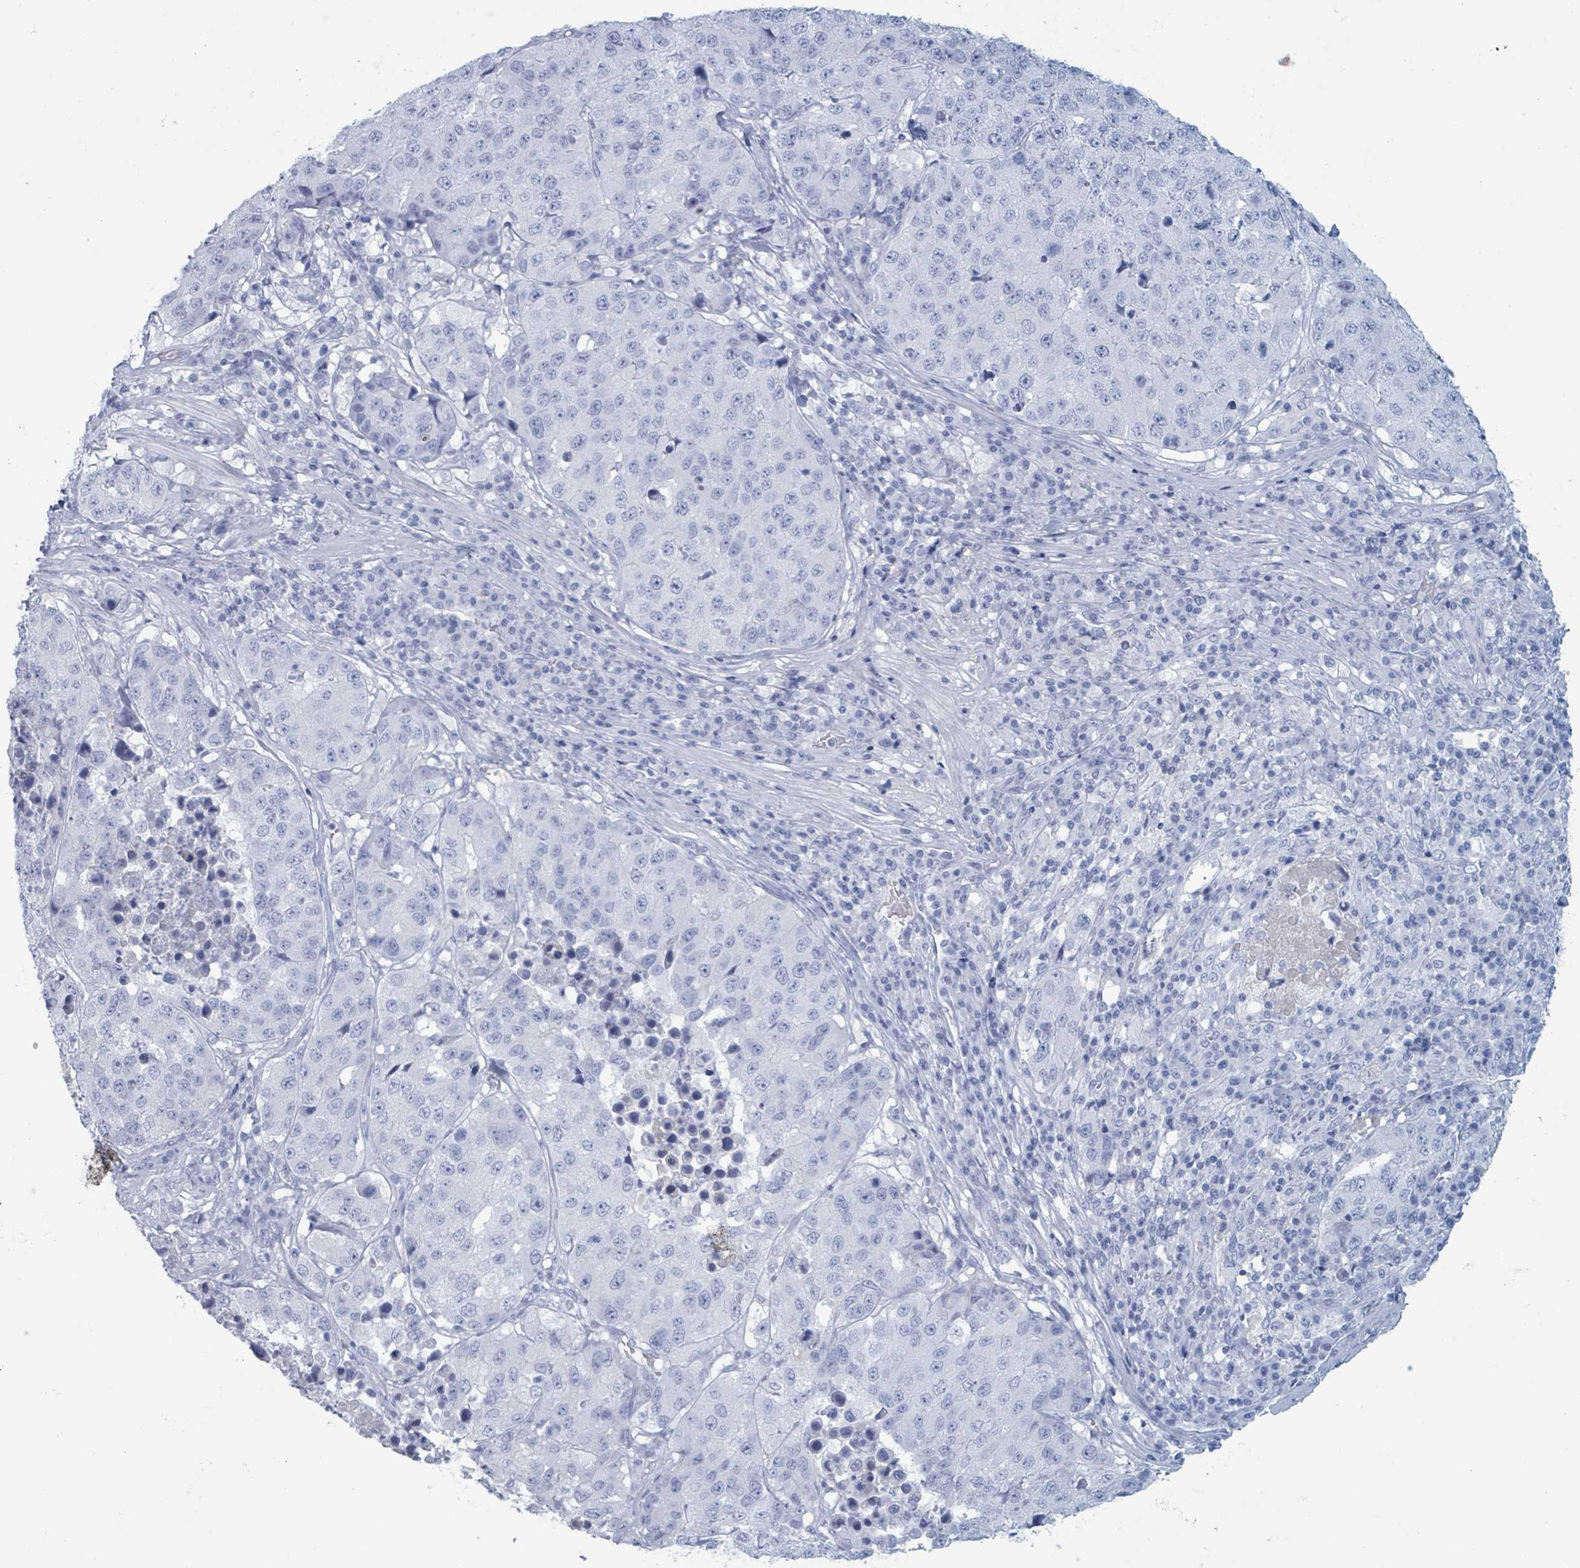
{"staining": {"intensity": "negative", "quantity": "none", "location": "none"}, "tissue": "stomach cancer", "cell_type": "Tumor cells", "image_type": "cancer", "snomed": [{"axis": "morphology", "description": "Adenocarcinoma, NOS"}, {"axis": "topography", "description": "Stomach"}], "caption": "IHC photomicrograph of human stomach cancer stained for a protein (brown), which displays no expression in tumor cells. (DAB (3,3'-diaminobenzidine) IHC with hematoxylin counter stain).", "gene": "KLK4", "patient": {"sex": "male", "age": 71}}